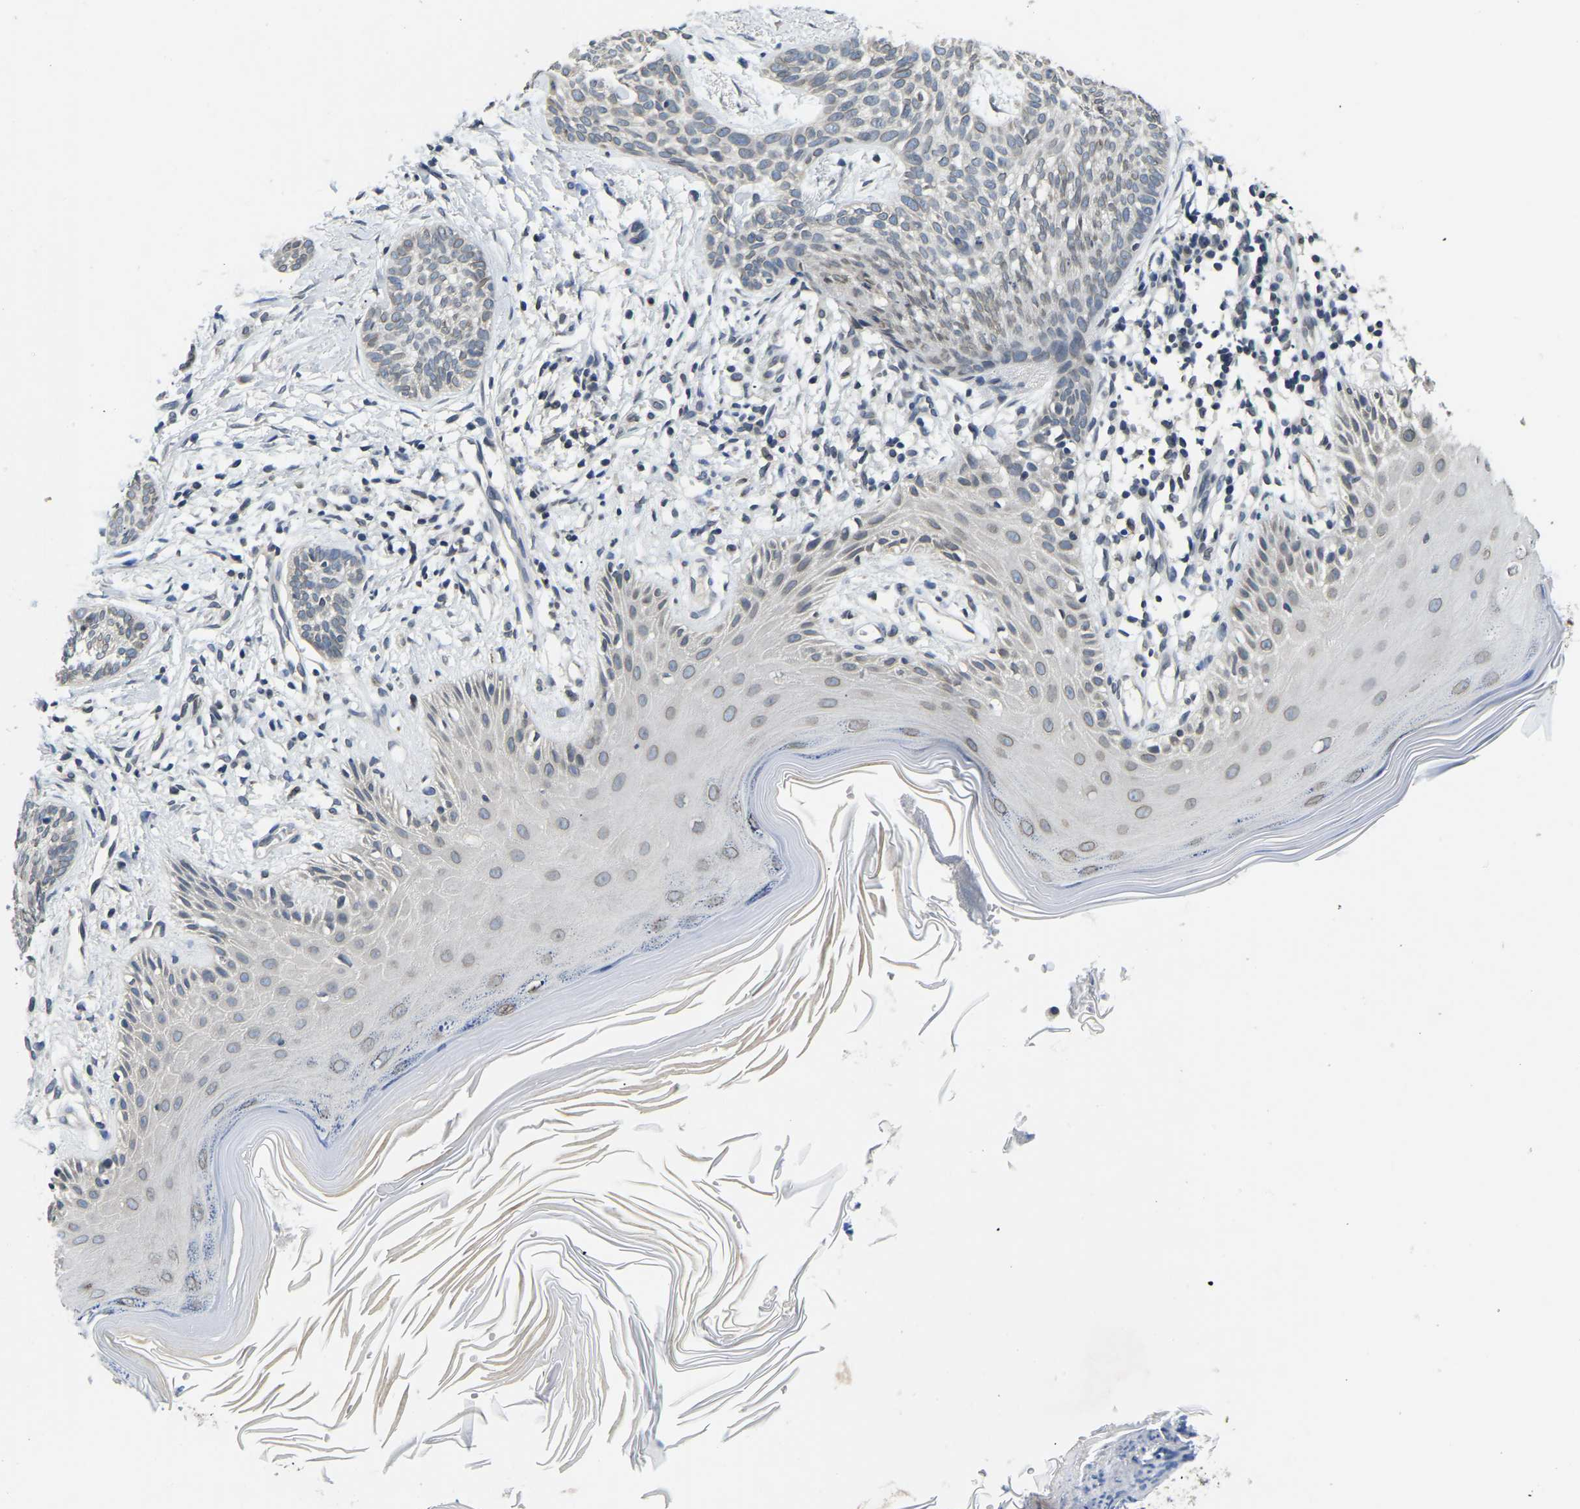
{"staining": {"intensity": "negative", "quantity": "none", "location": "none"}, "tissue": "skin cancer", "cell_type": "Tumor cells", "image_type": "cancer", "snomed": [{"axis": "morphology", "description": "Basal cell carcinoma"}, {"axis": "topography", "description": "Skin"}], "caption": "The micrograph shows no significant expression in tumor cells of skin basal cell carcinoma. (DAB (3,3'-diaminobenzidine) IHC visualized using brightfield microscopy, high magnification).", "gene": "RANBP2", "patient": {"sex": "female", "age": 59}}